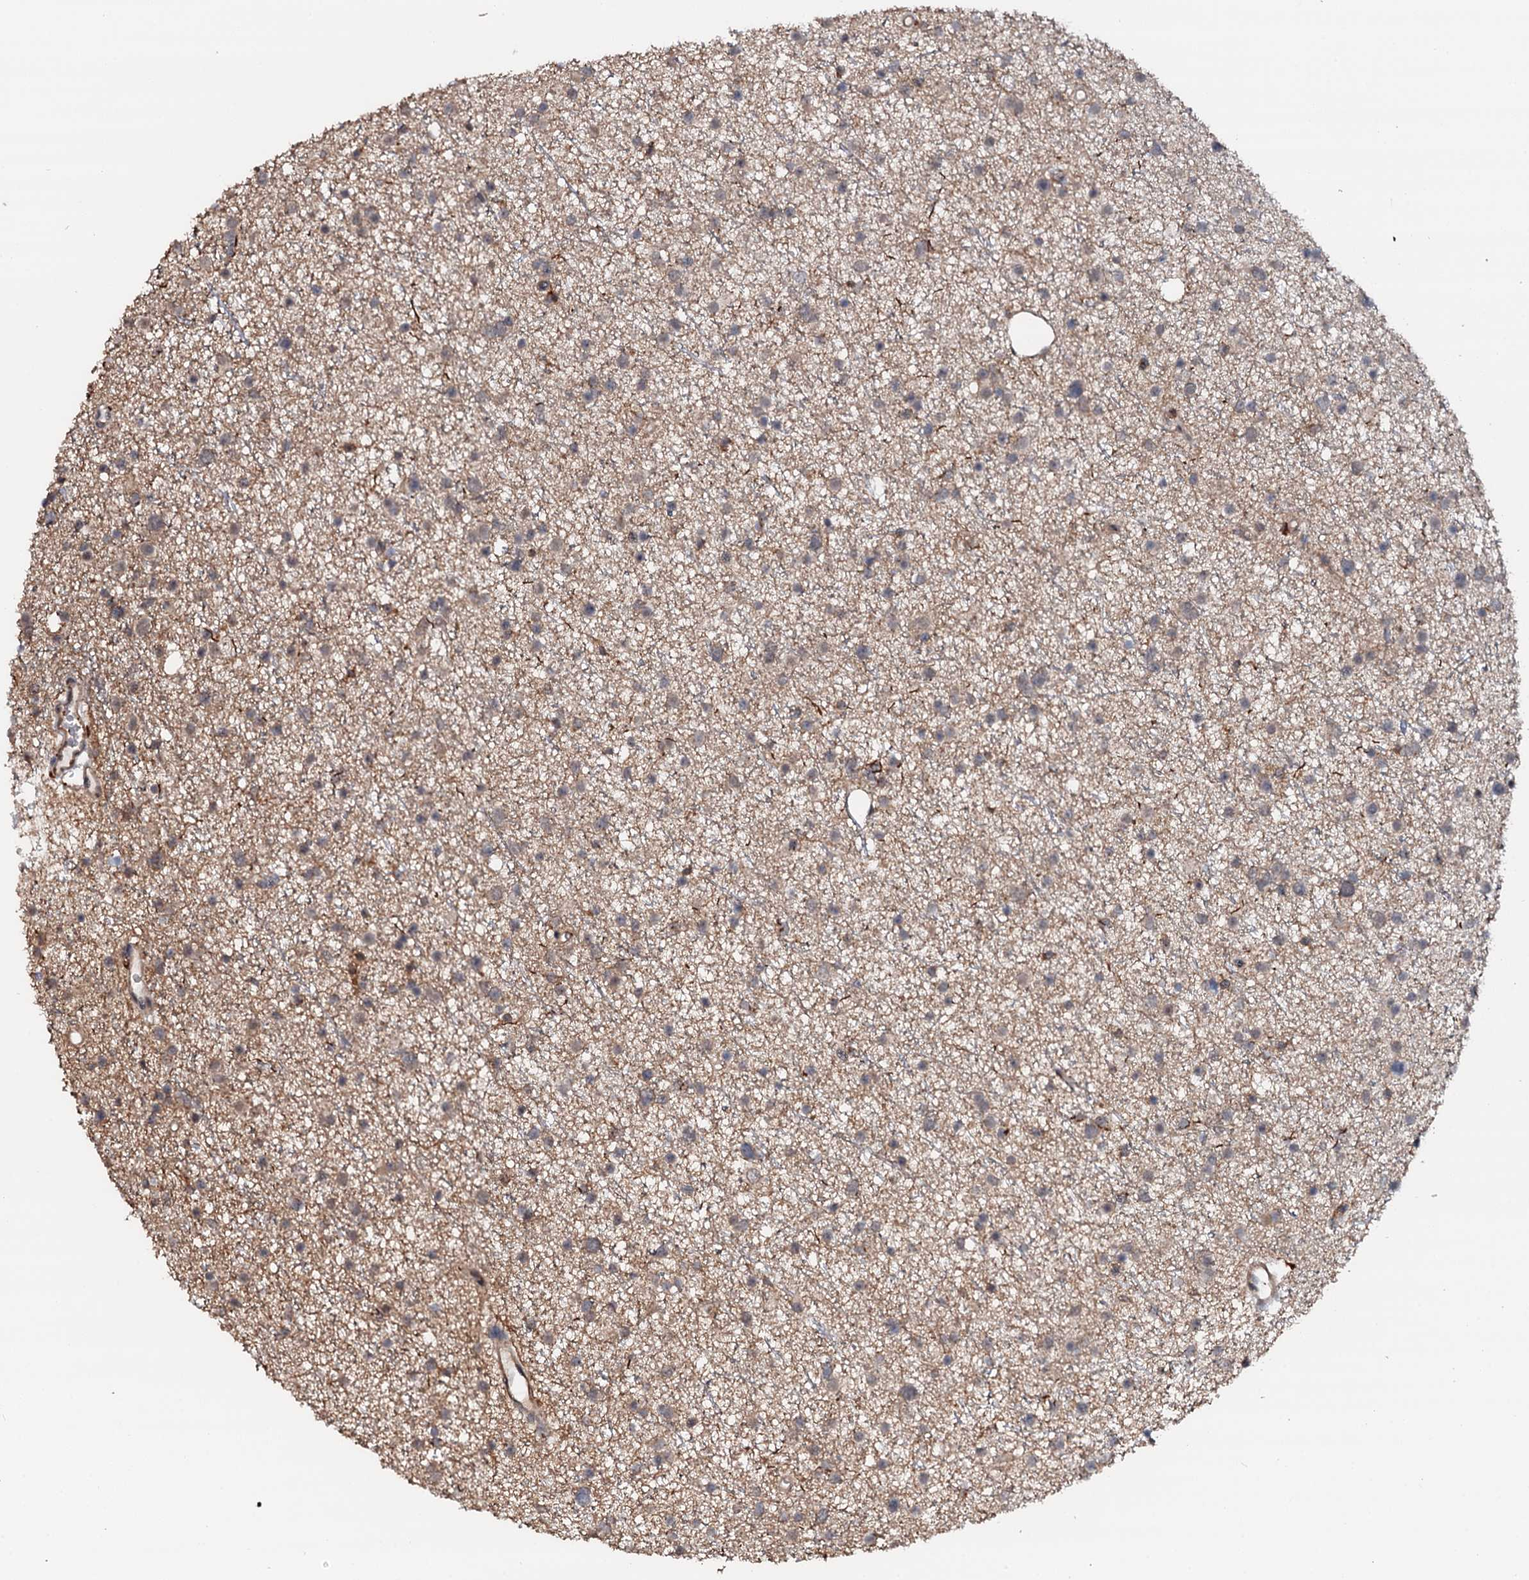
{"staining": {"intensity": "weak", "quantity": "25%-75%", "location": "cytoplasmic/membranous"}, "tissue": "glioma", "cell_type": "Tumor cells", "image_type": "cancer", "snomed": [{"axis": "morphology", "description": "Glioma, malignant, Low grade"}, {"axis": "topography", "description": "Cerebral cortex"}], "caption": "Weak cytoplasmic/membranous staining is identified in about 25%-75% of tumor cells in glioma. Using DAB (brown) and hematoxylin (blue) stains, captured at high magnification using brightfield microscopy.", "gene": "VAMP8", "patient": {"sex": "female", "age": 39}}